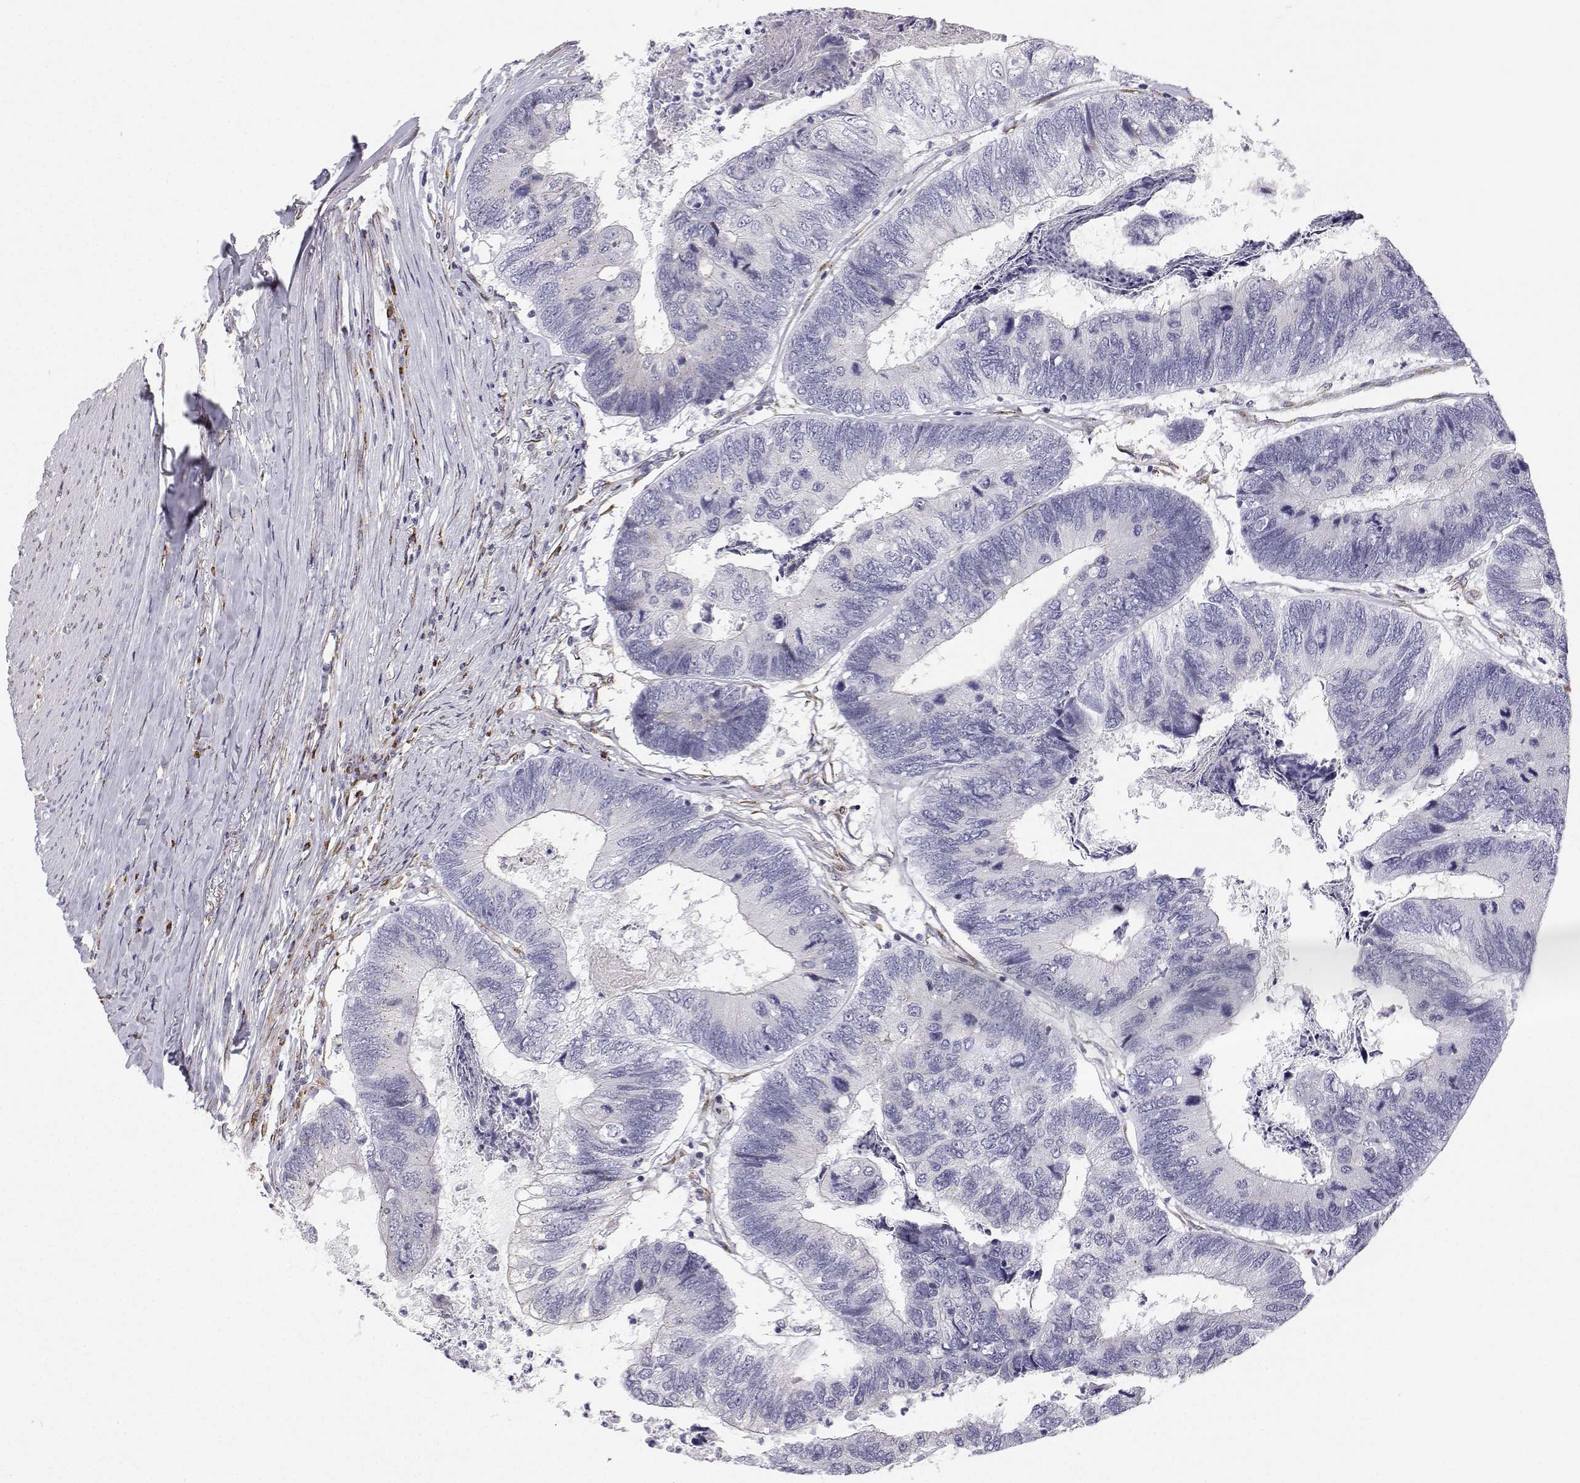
{"staining": {"intensity": "negative", "quantity": "none", "location": "none"}, "tissue": "colorectal cancer", "cell_type": "Tumor cells", "image_type": "cancer", "snomed": [{"axis": "morphology", "description": "Adenocarcinoma, NOS"}, {"axis": "topography", "description": "Colon"}], "caption": "Immunohistochemistry (IHC) histopathology image of neoplastic tissue: human adenocarcinoma (colorectal) stained with DAB (3,3'-diaminobenzidine) reveals no significant protein positivity in tumor cells.", "gene": "STARD13", "patient": {"sex": "female", "age": 67}}